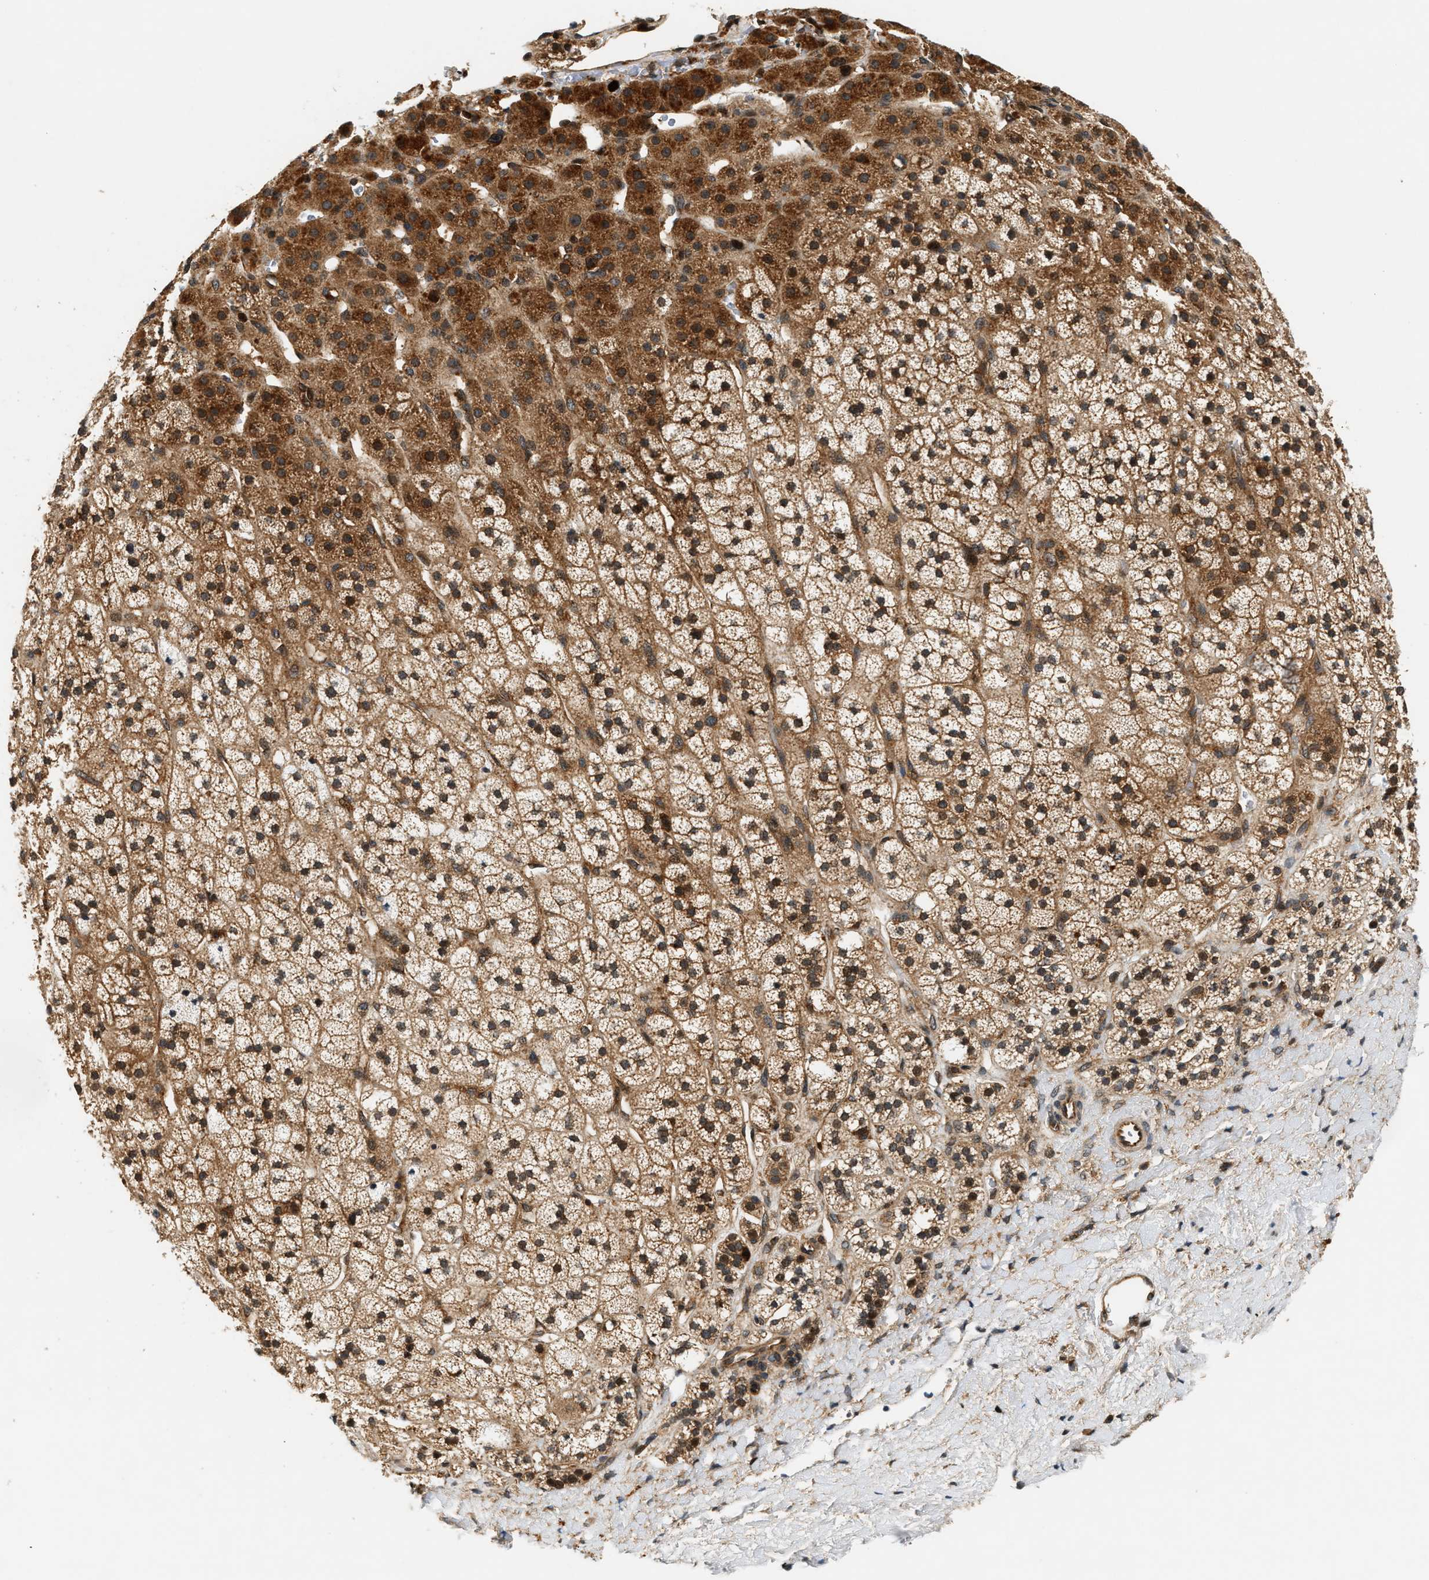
{"staining": {"intensity": "moderate", "quantity": ">75%", "location": "cytoplasmic/membranous"}, "tissue": "adrenal gland", "cell_type": "Glandular cells", "image_type": "normal", "snomed": [{"axis": "morphology", "description": "Normal tissue, NOS"}, {"axis": "topography", "description": "Adrenal gland"}], "caption": "DAB (3,3'-diaminobenzidine) immunohistochemical staining of benign human adrenal gland displays moderate cytoplasmic/membranous protein positivity in approximately >75% of glandular cells.", "gene": "SAMD9", "patient": {"sex": "male", "age": 56}}